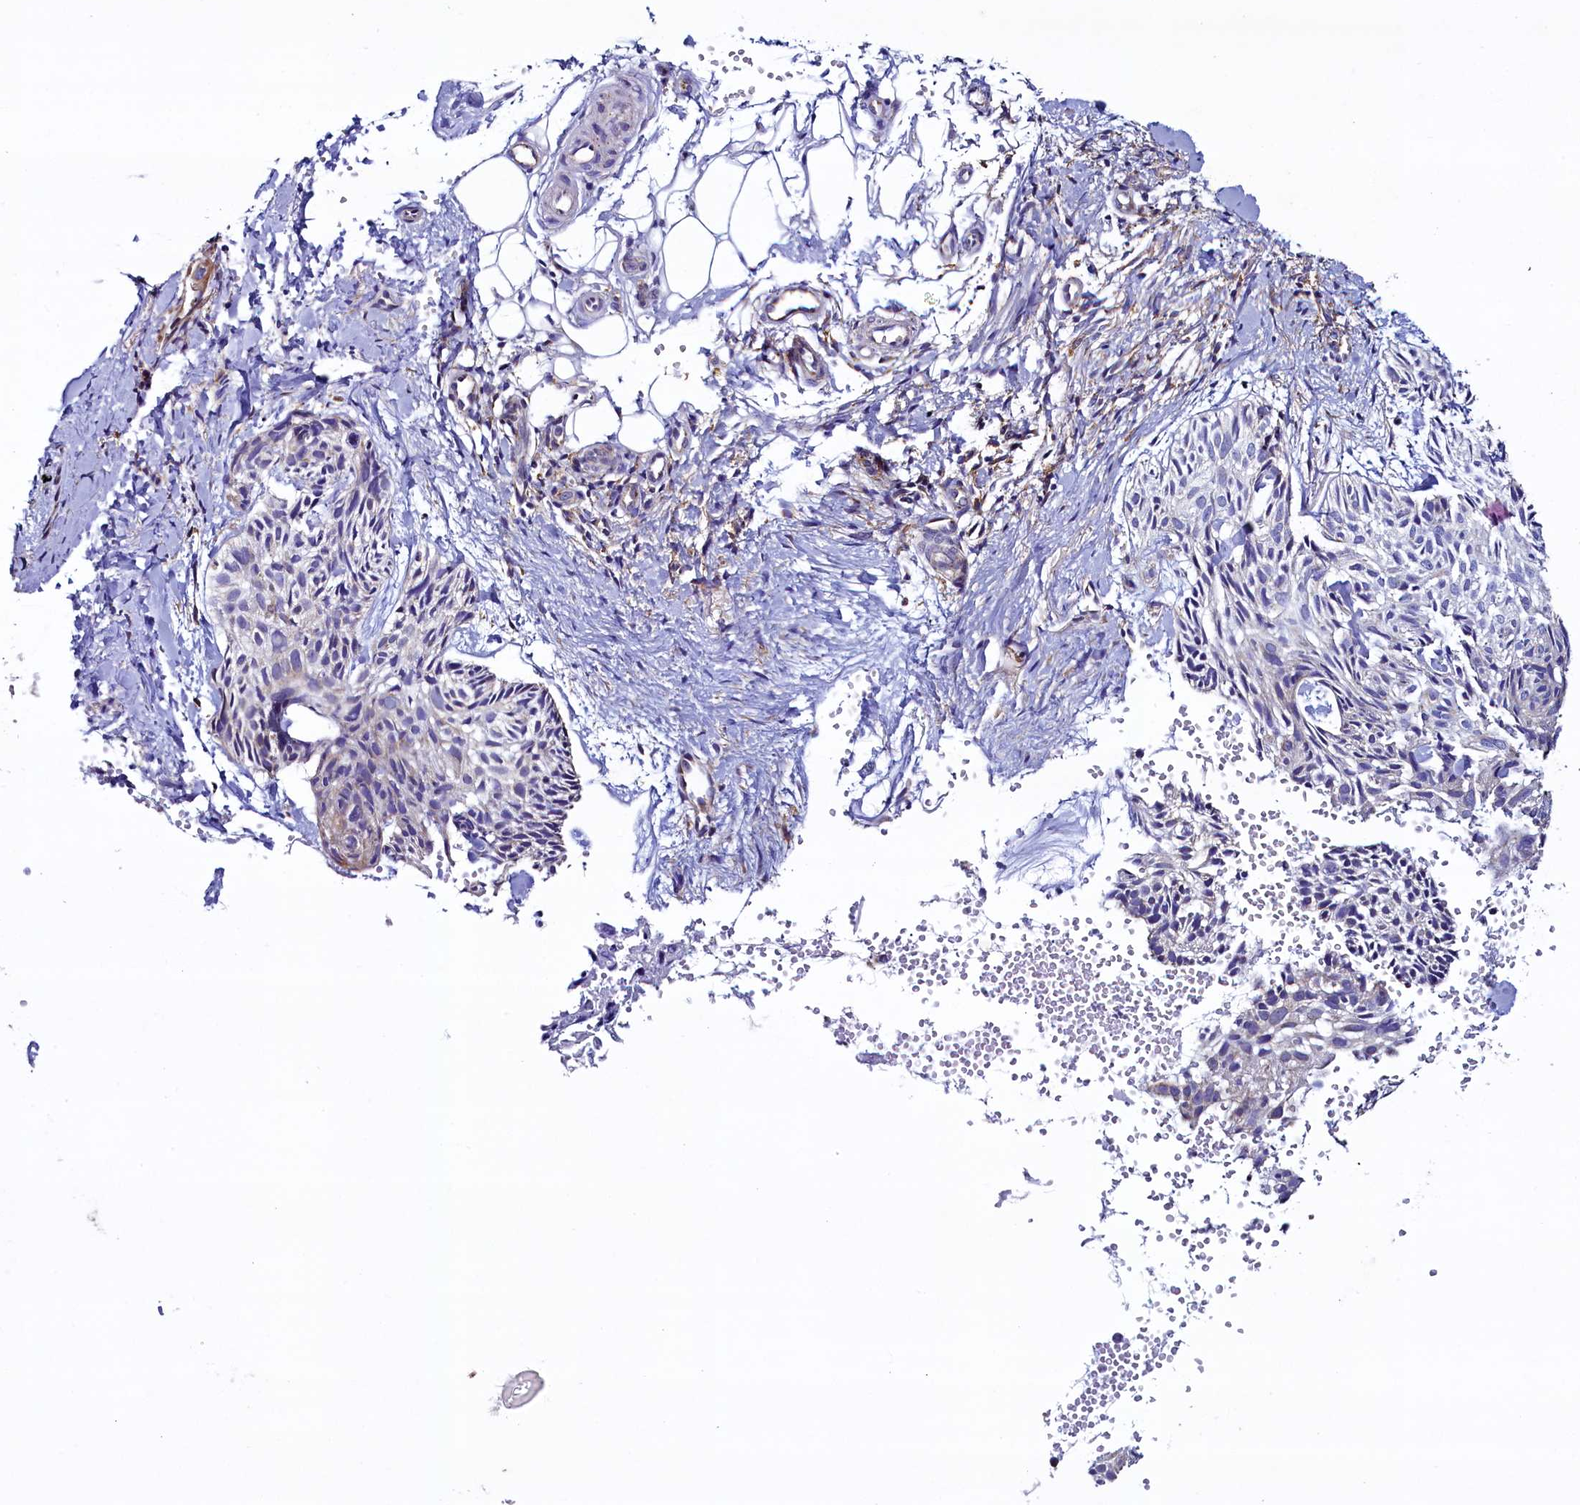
{"staining": {"intensity": "weak", "quantity": "25%-75%", "location": "cytoplasmic/membranous"}, "tissue": "skin cancer", "cell_type": "Tumor cells", "image_type": "cancer", "snomed": [{"axis": "morphology", "description": "Normal tissue, NOS"}, {"axis": "morphology", "description": "Basal cell carcinoma"}, {"axis": "topography", "description": "Skin"}], "caption": "Protein expression by immunohistochemistry (IHC) exhibits weak cytoplasmic/membranous staining in approximately 25%-75% of tumor cells in basal cell carcinoma (skin).", "gene": "GPR21", "patient": {"sex": "male", "age": 66}}